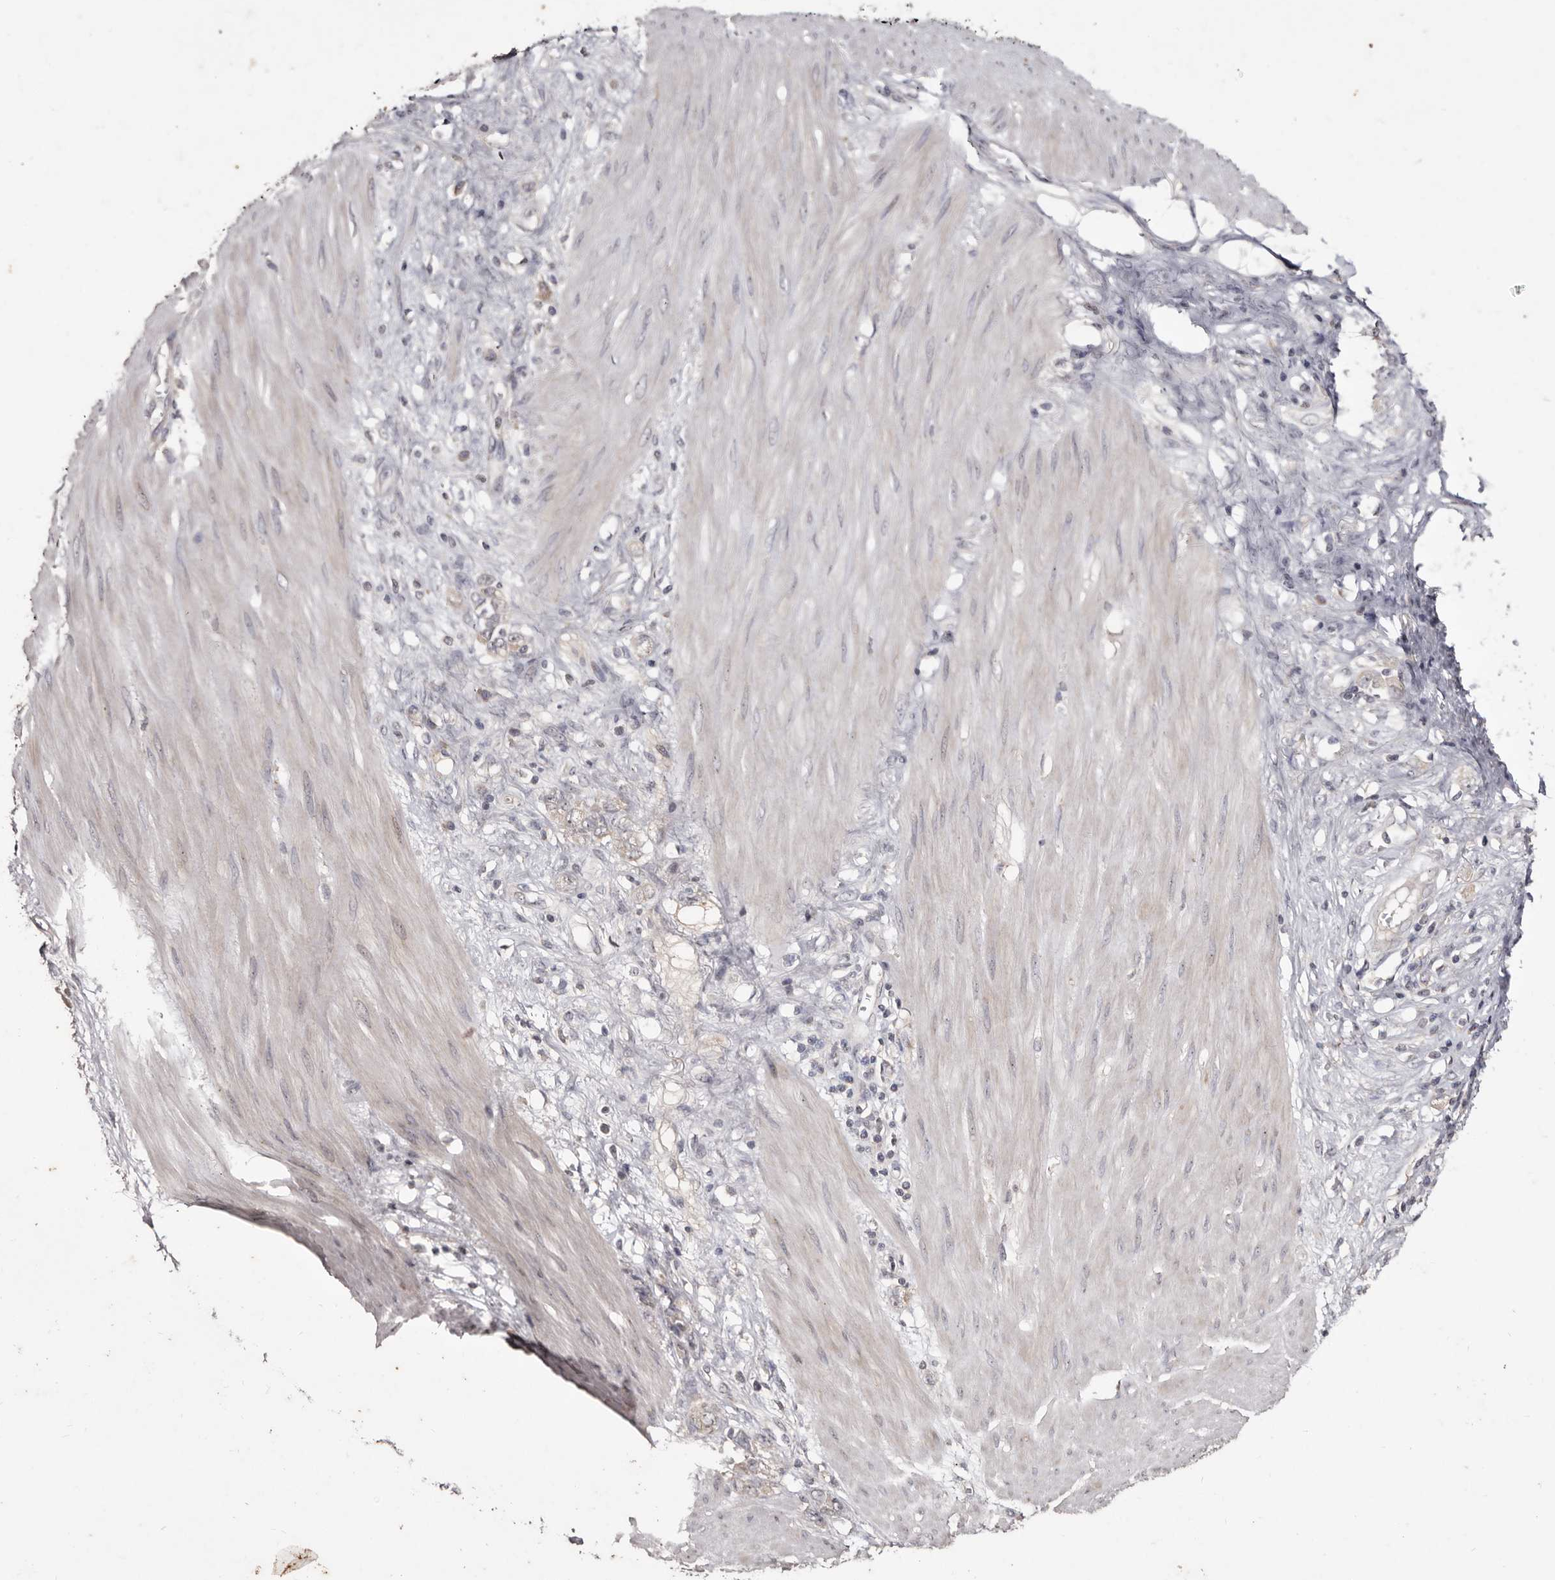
{"staining": {"intensity": "negative", "quantity": "none", "location": "none"}, "tissue": "stomach cancer", "cell_type": "Tumor cells", "image_type": "cancer", "snomed": [{"axis": "morphology", "description": "Adenocarcinoma, NOS"}, {"axis": "topography", "description": "Stomach"}], "caption": "A micrograph of human stomach cancer is negative for staining in tumor cells. Nuclei are stained in blue.", "gene": "FLAD1", "patient": {"sex": "female", "age": 76}}